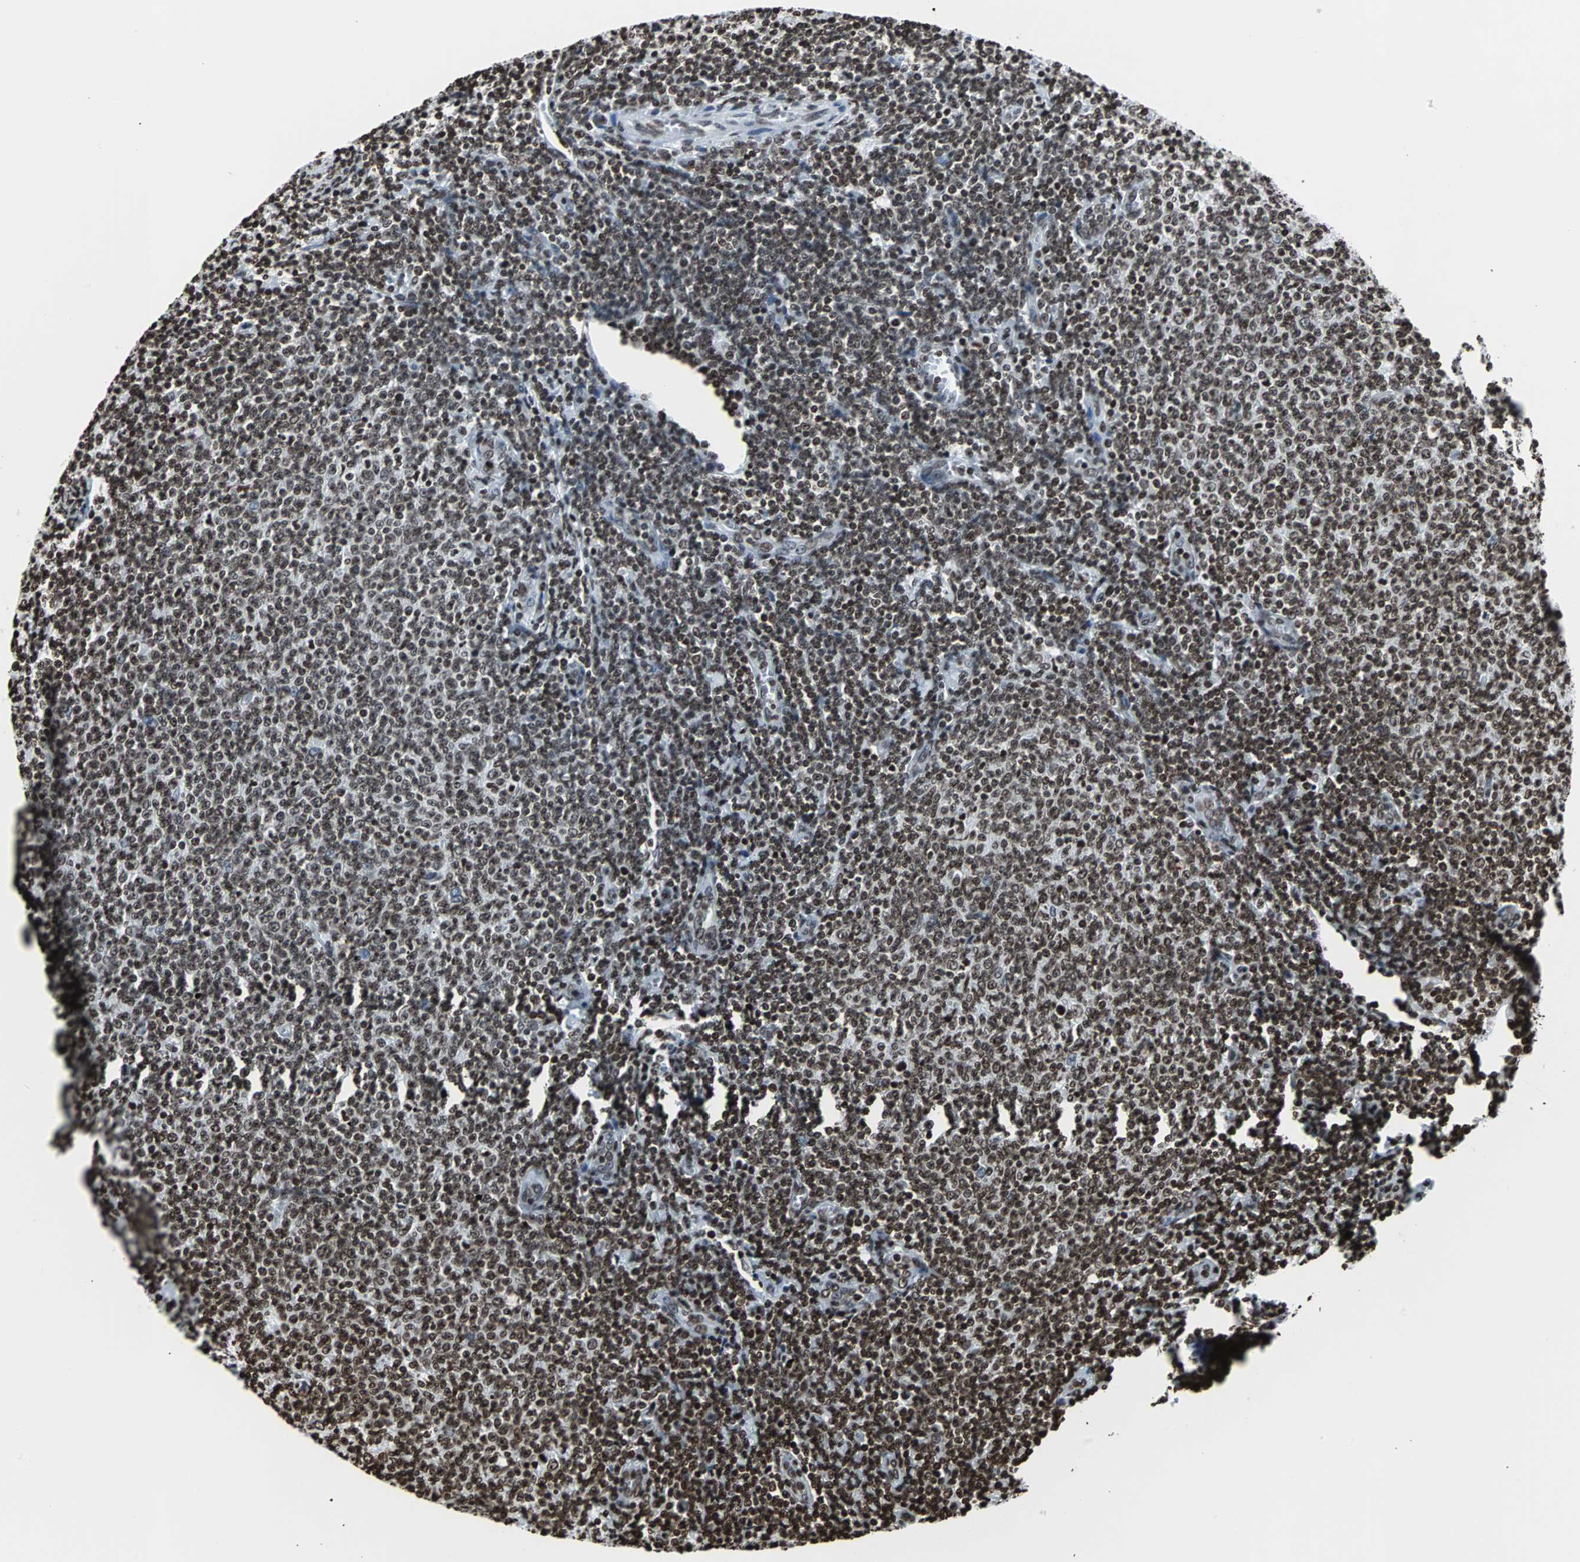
{"staining": {"intensity": "strong", "quantity": ">75%", "location": "nuclear"}, "tissue": "lymphoma", "cell_type": "Tumor cells", "image_type": "cancer", "snomed": [{"axis": "morphology", "description": "Malignant lymphoma, non-Hodgkin's type, Low grade"}, {"axis": "topography", "description": "Lymph node"}], "caption": "Lymphoma stained with a protein marker displays strong staining in tumor cells.", "gene": "H2BC18", "patient": {"sex": "male", "age": 66}}